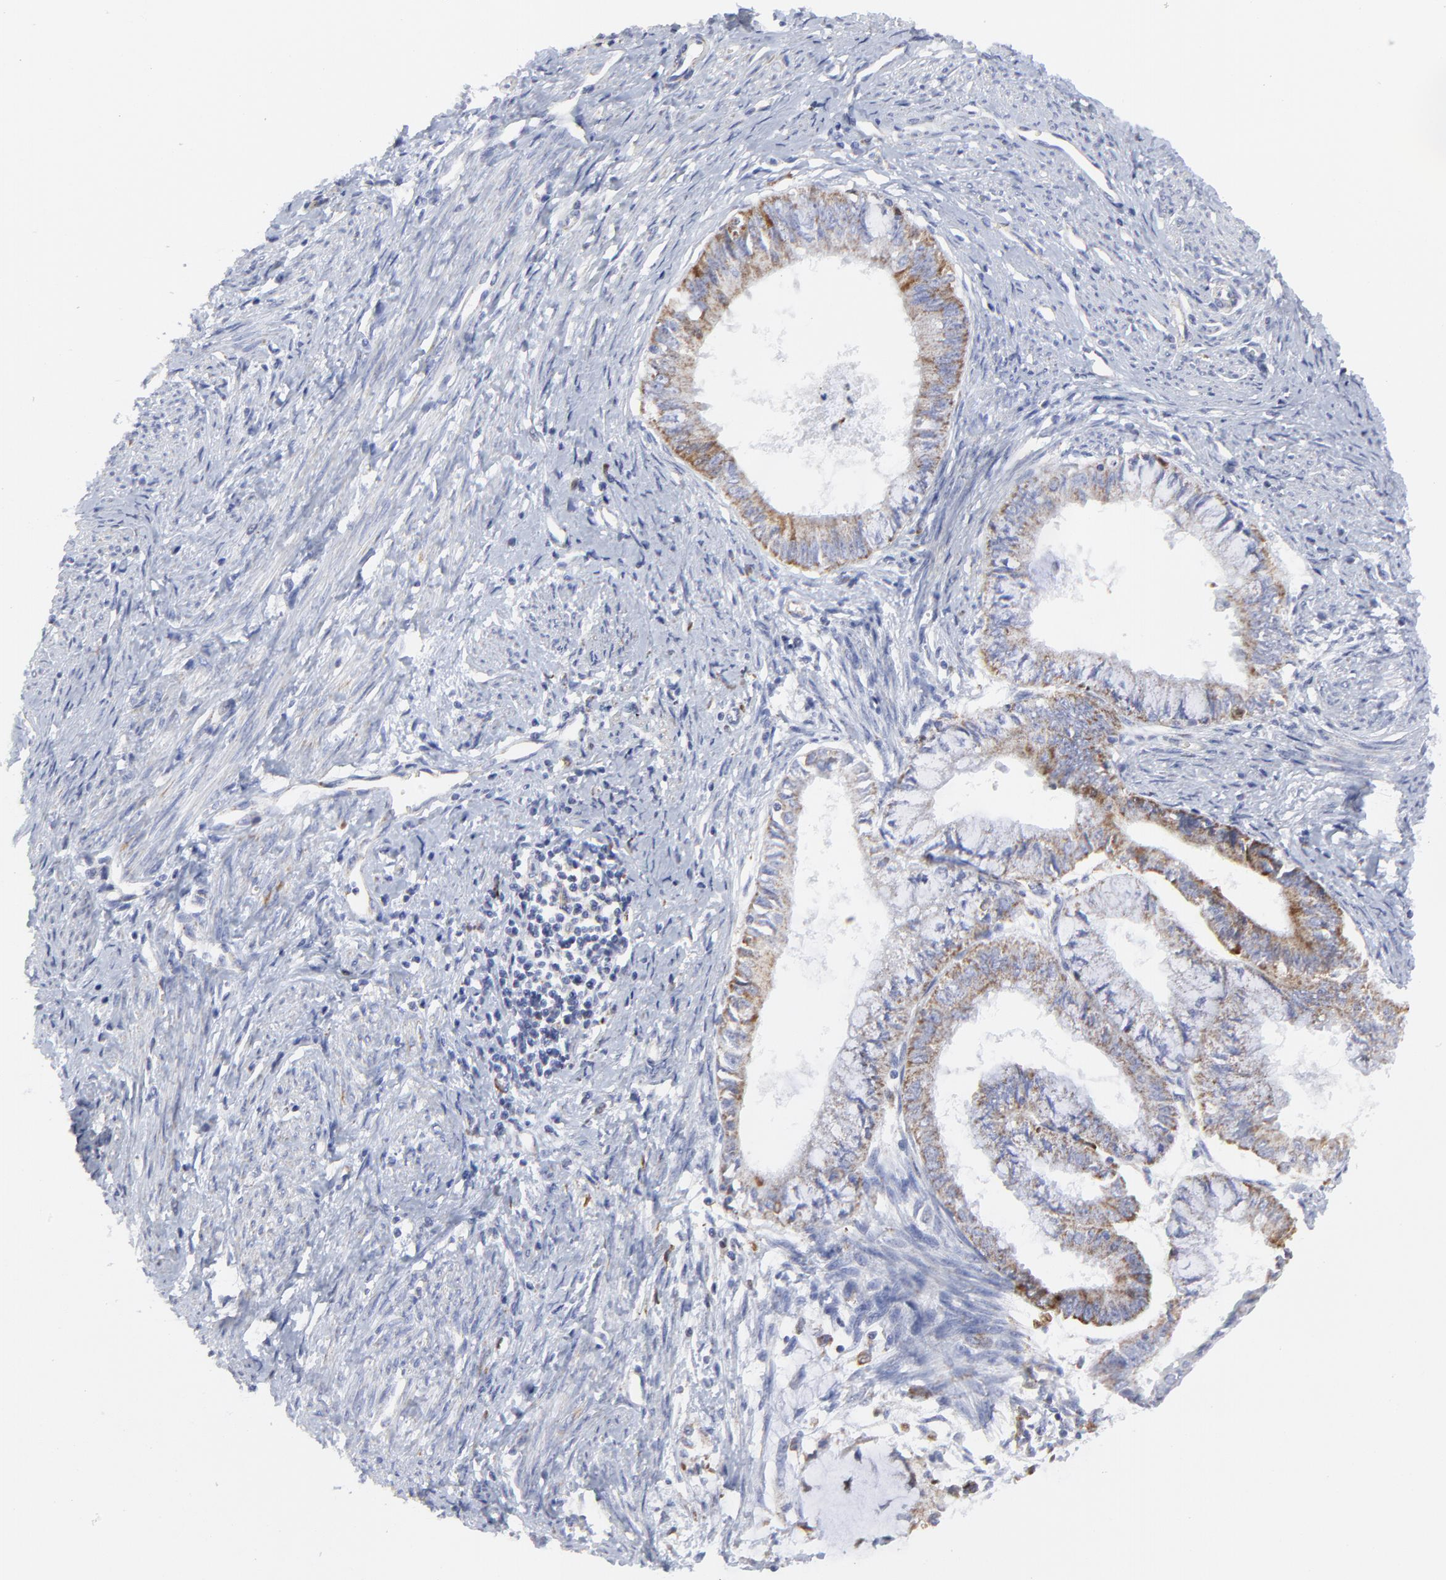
{"staining": {"intensity": "moderate", "quantity": ">75%", "location": "cytoplasmic/membranous"}, "tissue": "endometrial cancer", "cell_type": "Tumor cells", "image_type": "cancer", "snomed": [{"axis": "morphology", "description": "Adenocarcinoma, NOS"}, {"axis": "topography", "description": "Endometrium"}], "caption": "A brown stain labels moderate cytoplasmic/membranous staining of a protein in human endometrial adenocarcinoma tumor cells.", "gene": "NCAPH", "patient": {"sex": "female", "age": 76}}